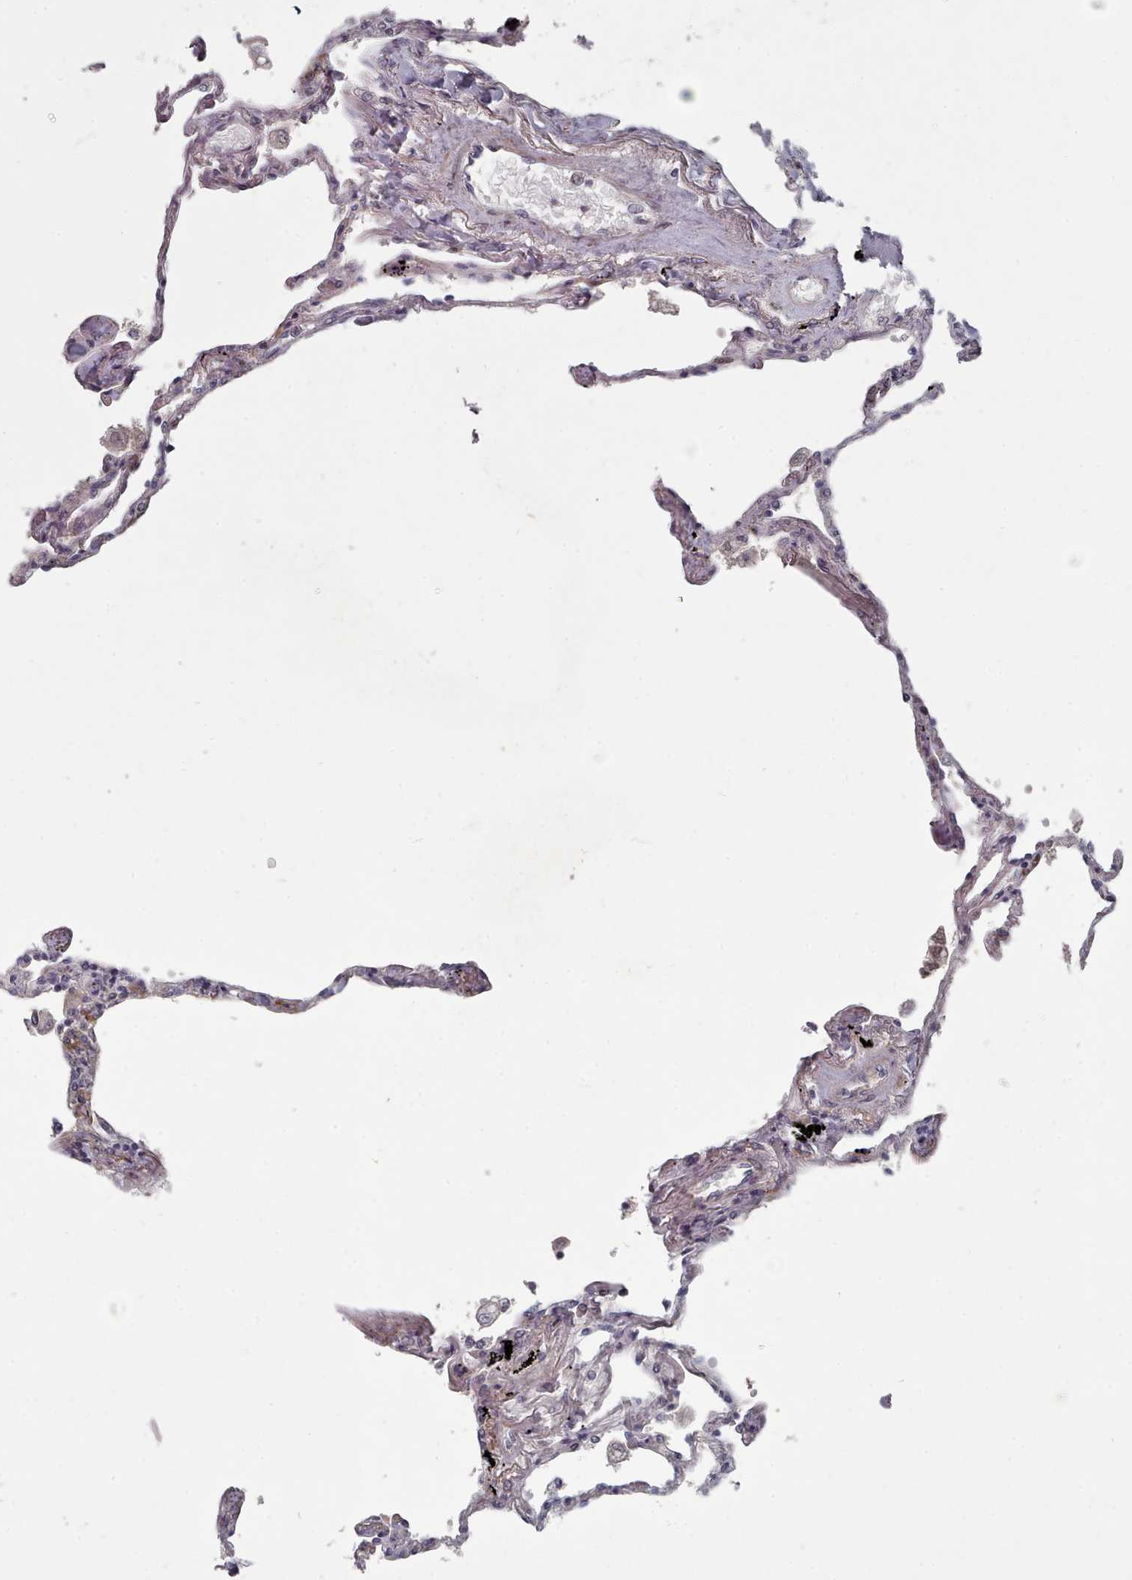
{"staining": {"intensity": "negative", "quantity": "none", "location": "none"}, "tissue": "lung", "cell_type": "Alveolar cells", "image_type": "normal", "snomed": [{"axis": "morphology", "description": "Normal tissue, NOS"}, {"axis": "topography", "description": "Lung"}], "caption": "IHC photomicrograph of normal human lung stained for a protein (brown), which exhibits no positivity in alveolar cells.", "gene": "COL8A2", "patient": {"sex": "female", "age": 67}}